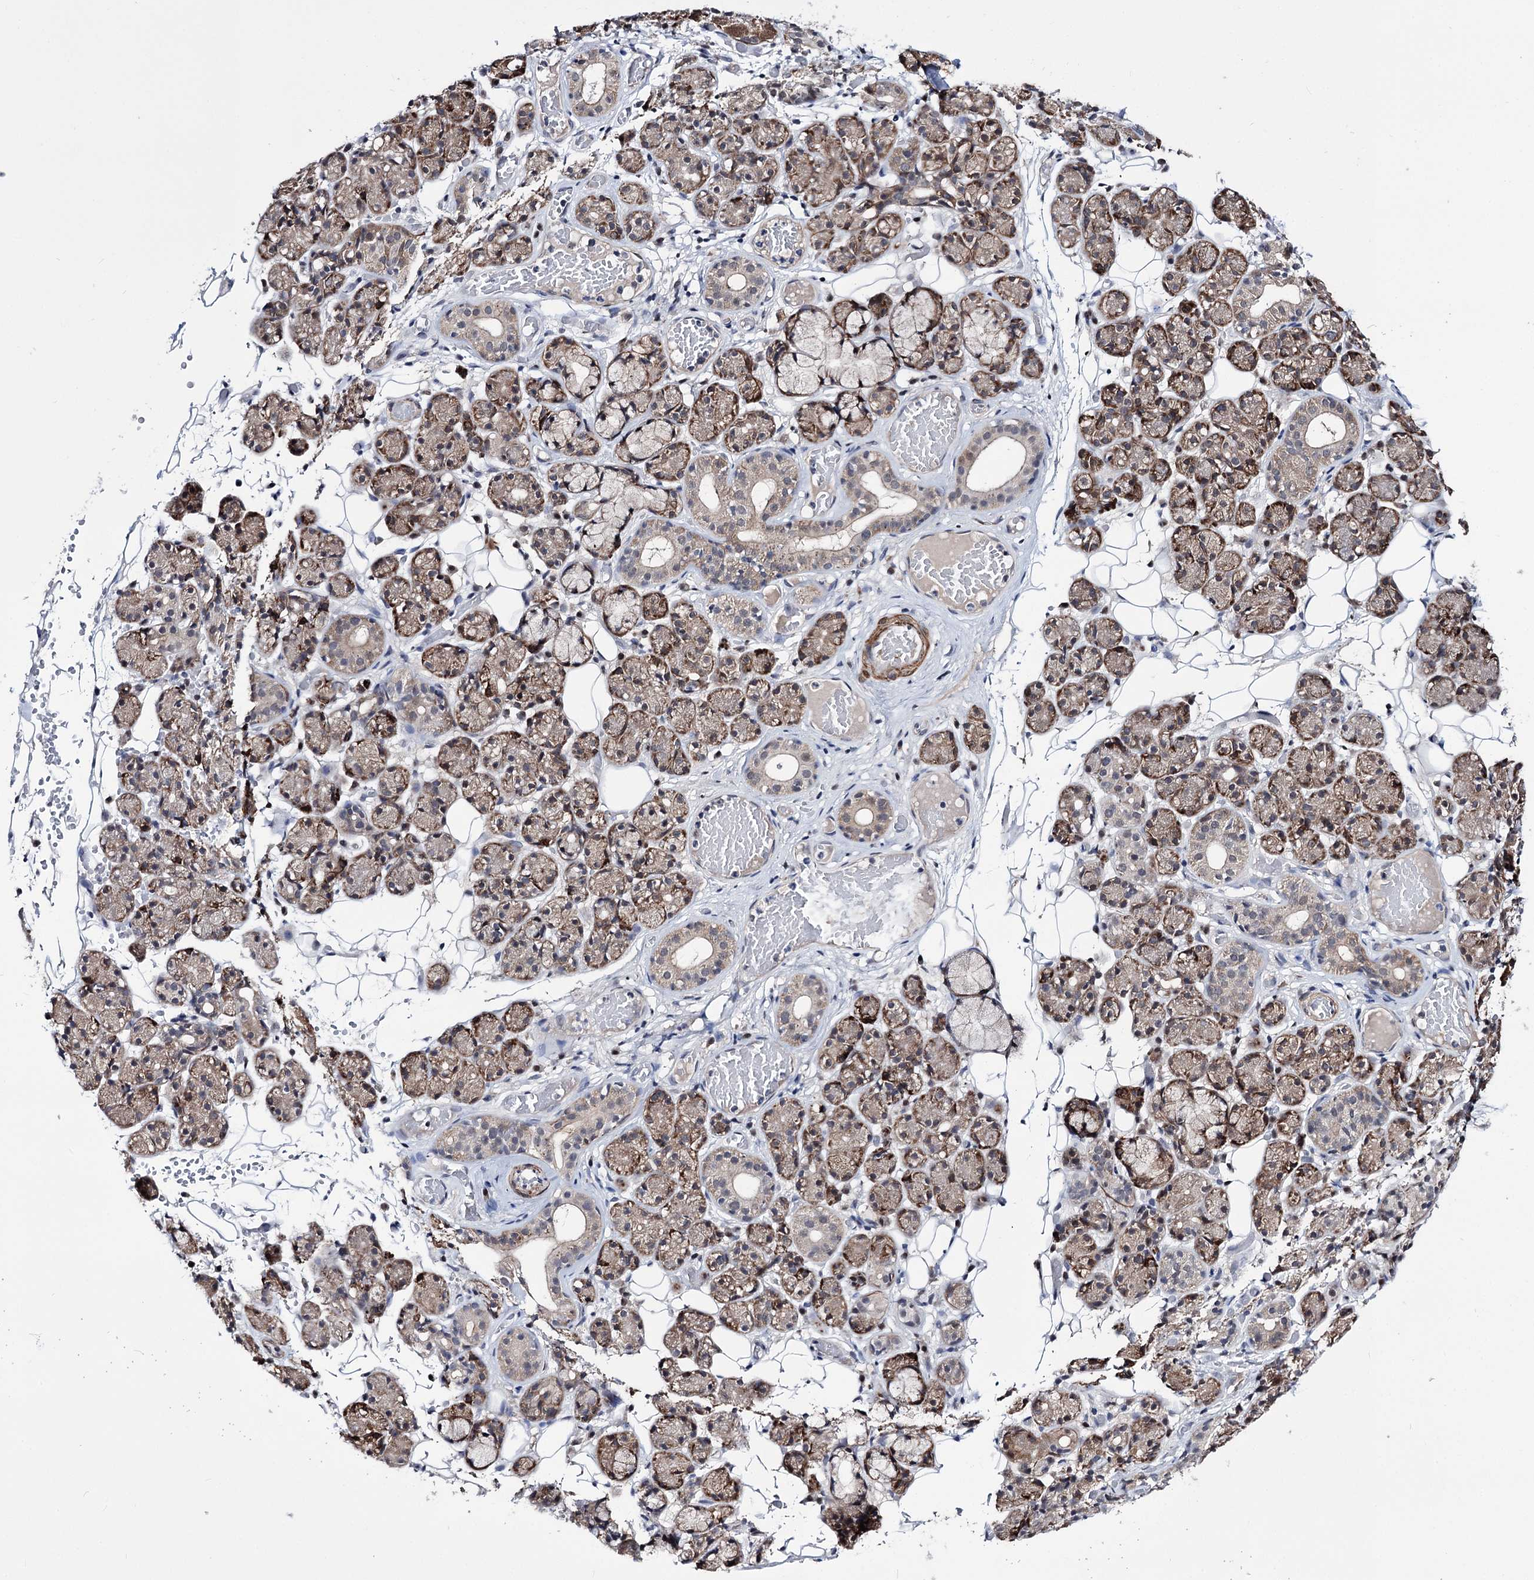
{"staining": {"intensity": "moderate", "quantity": ">75%", "location": "cytoplasmic/membranous"}, "tissue": "salivary gland", "cell_type": "Glandular cells", "image_type": "normal", "snomed": [{"axis": "morphology", "description": "Normal tissue, NOS"}, {"axis": "topography", "description": "Salivary gland"}], "caption": "Normal salivary gland demonstrates moderate cytoplasmic/membranous staining in about >75% of glandular cells.", "gene": "PPRC1", "patient": {"sex": "male", "age": 63}}